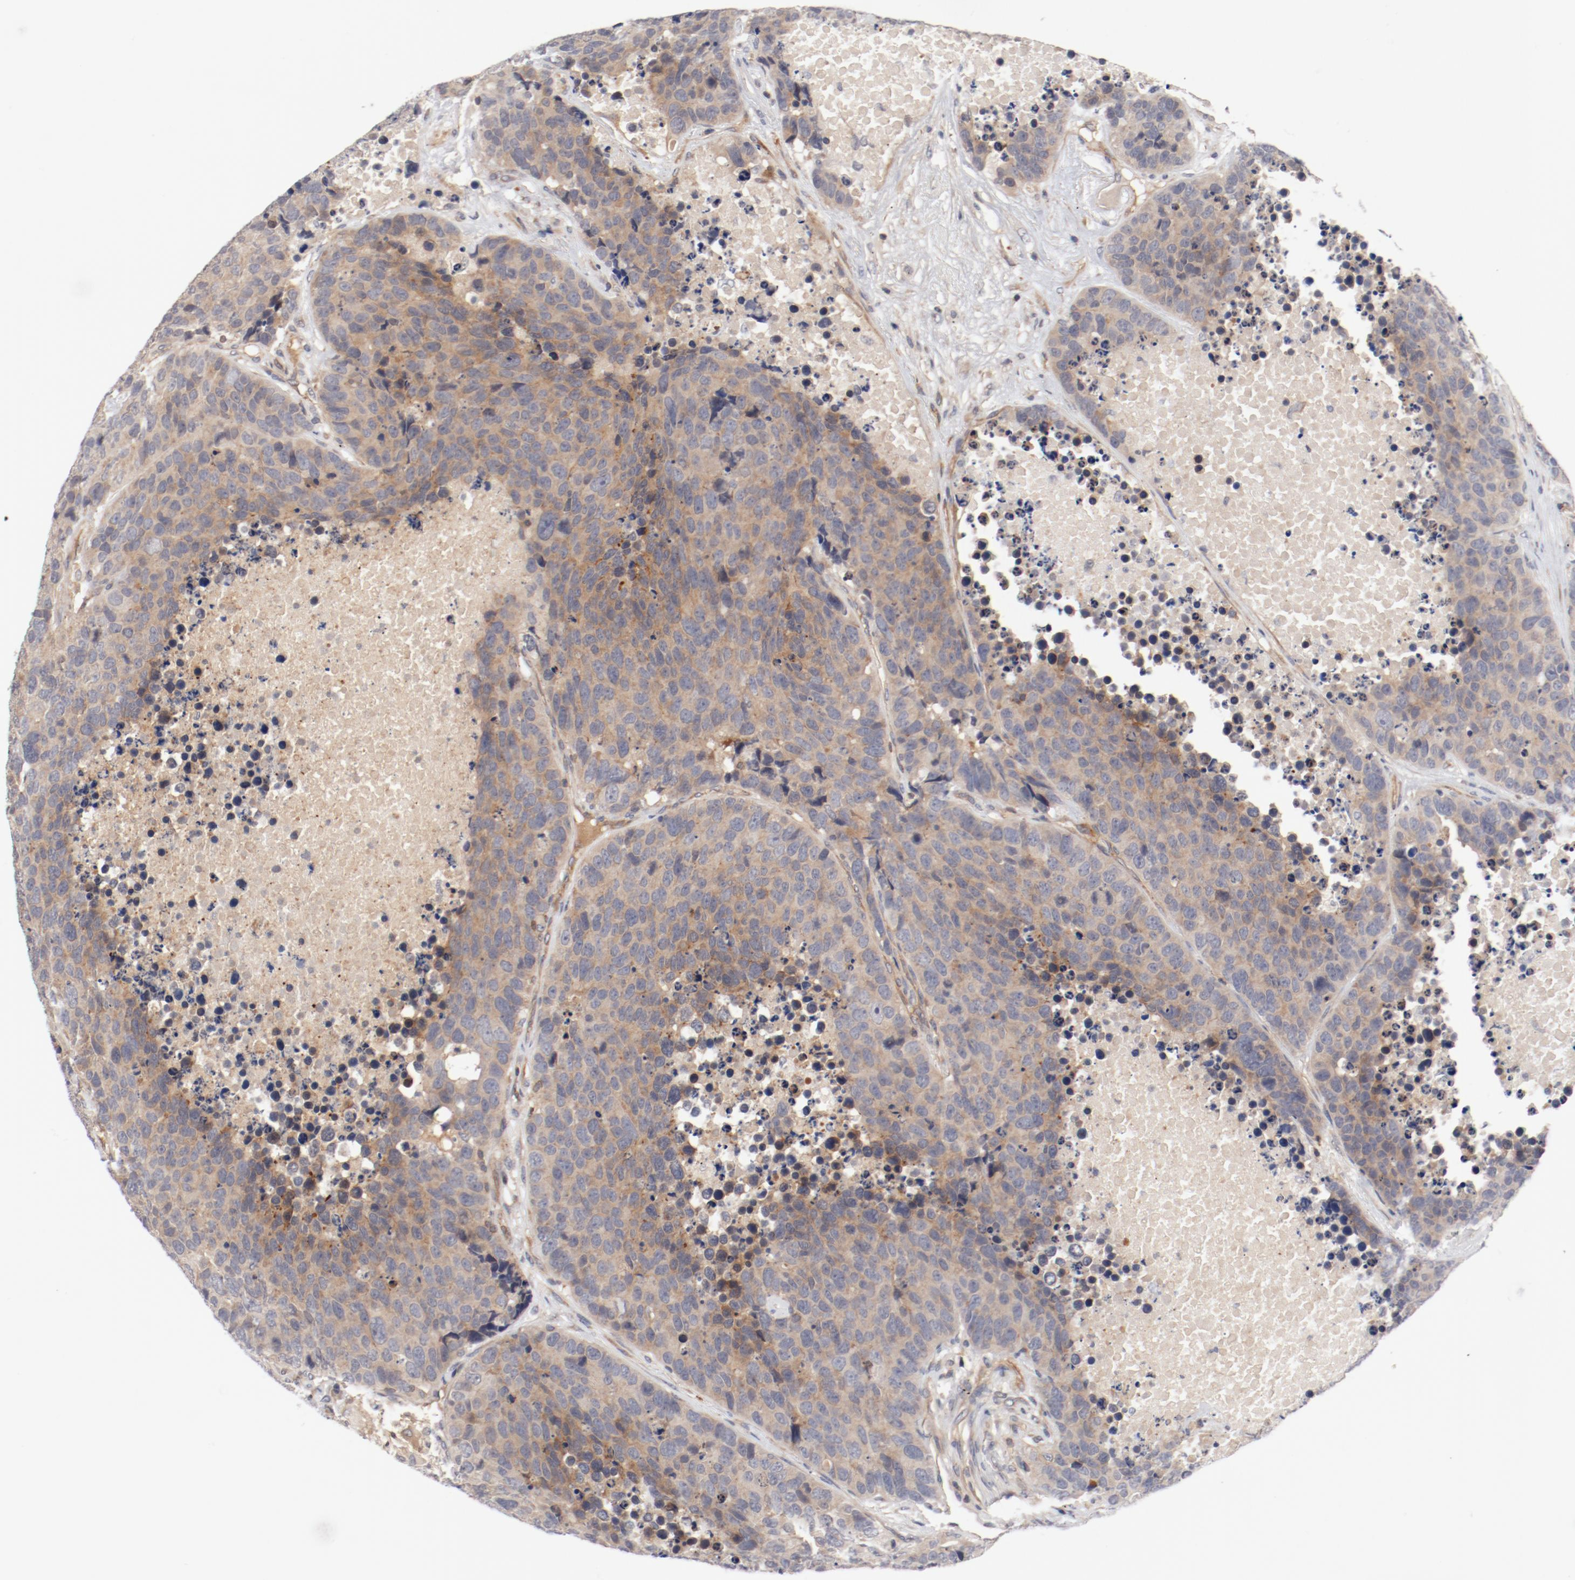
{"staining": {"intensity": "moderate", "quantity": "25%-75%", "location": "cytoplasmic/membranous"}, "tissue": "carcinoid", "cell_type": "Tumor cells", "image_type": "cancer", "snomed": [{"axis": "morphology", "description": "Carcinoid, malignant, NOS"}, {"axis": "topography", "description": "Lung"}], "caption": "Carcinoid tissue reveals moderate cytoplasmic/membranous staining in approximately 25%-75% of tumor cells, visualized by immunohistochemistry.", "gene": "ZNF267", "patient": {"sex": "male", "age": 60}}